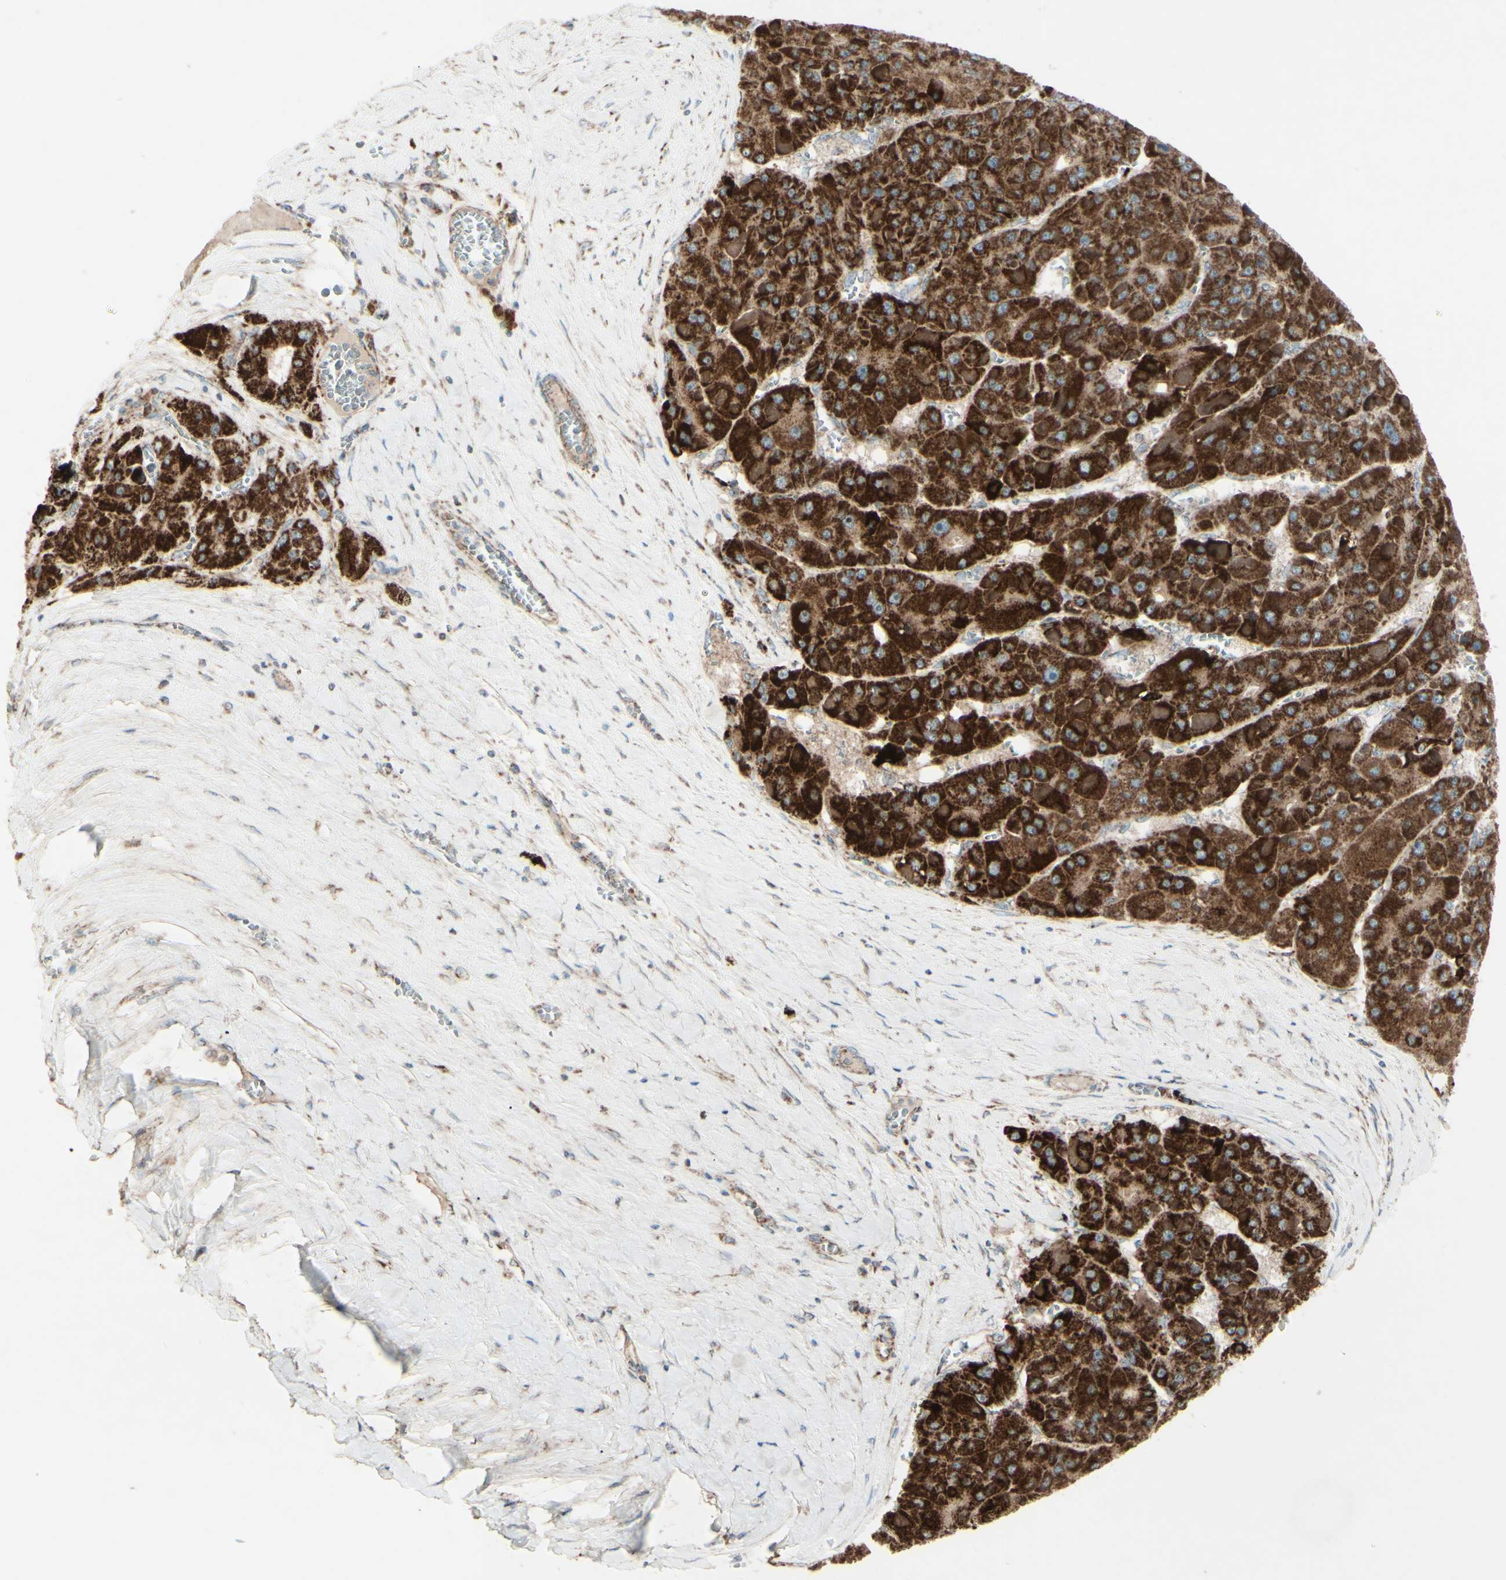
{"staining": {"intensity": "strong", "quantity": ">75%", "location": "cytoplasmic/membranous"}, "tissue": "liver cancer", "cell_type": "Tumor cells", "image_type": "cancer", "snomed": [{"axis": "morphology", "description": "Carcinoma, Hepatocellular, NOS"}, {"axis": "topography", "description": "Liver"}], "caption": "Protein staining displays strong cytoplasmic/membranous expression in approximately >75% of tumor cells in liver hepatocellular carcinoma. (DAB (3,3'-diaminobenzidine) IHC, brown staining for protein, blue staining for nuclei).", "gene": "RHOT1", "patient": {"sex": "female", "age": 73}}